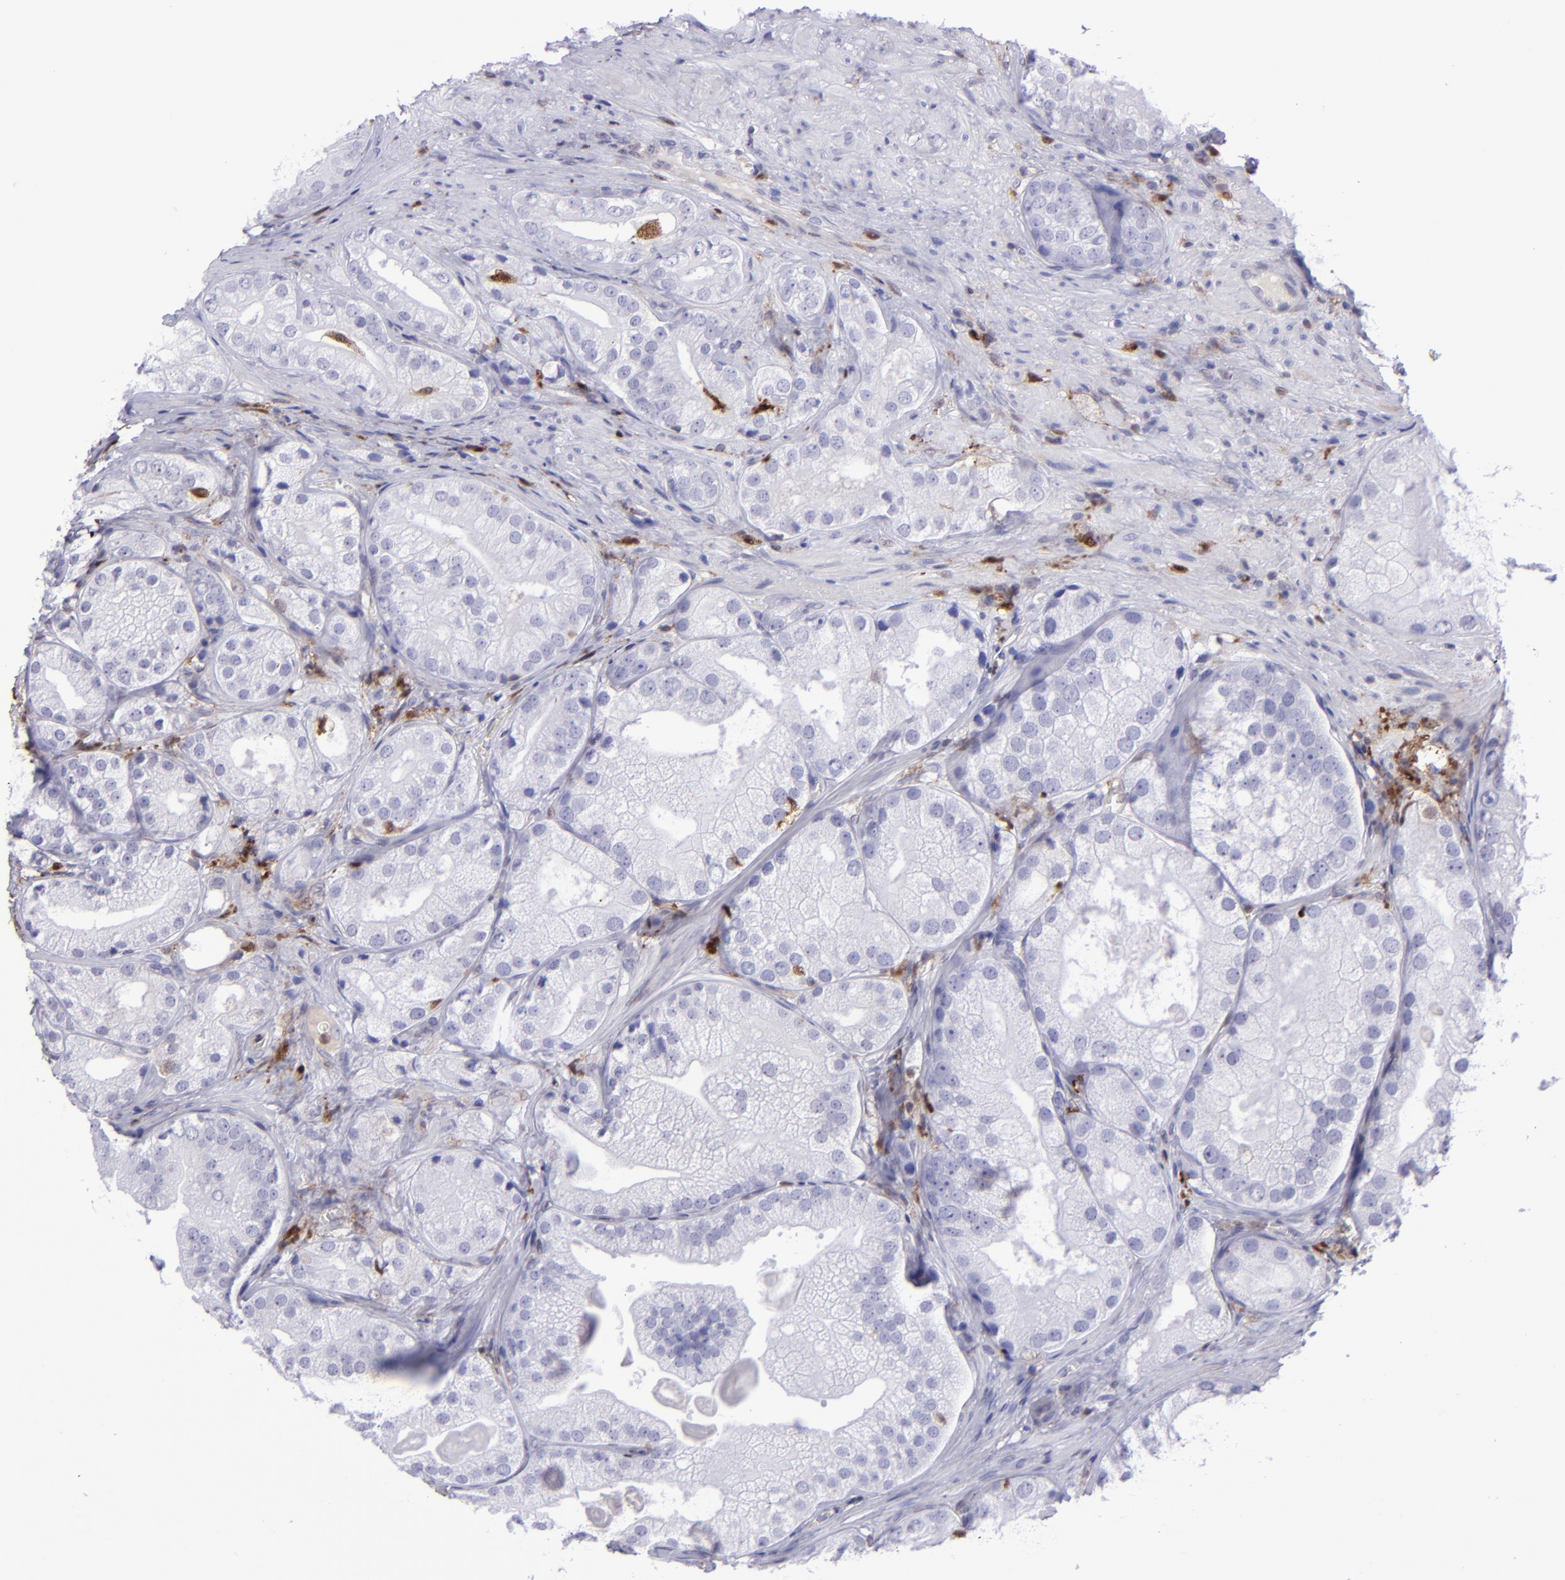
{"staining": {"intensity": "negative", "quantity": "none", "location": "none"}, "tissue": "prostate cancer", "cell_type": "Tumor cells", "image_type": "cancer", "snomed": [{"axis": "morphology", "description": "Adenocarcinoma, Low grade"}, {"axis": "topography", "description": "Prostate"}], "caption": "The histopathology image shows no significant positivity in tumor cells of prostate cancer (adenocarcinoma (low-grade)).", "gene": "TYMP", "patient": {"sex": "male", "age": 69}}